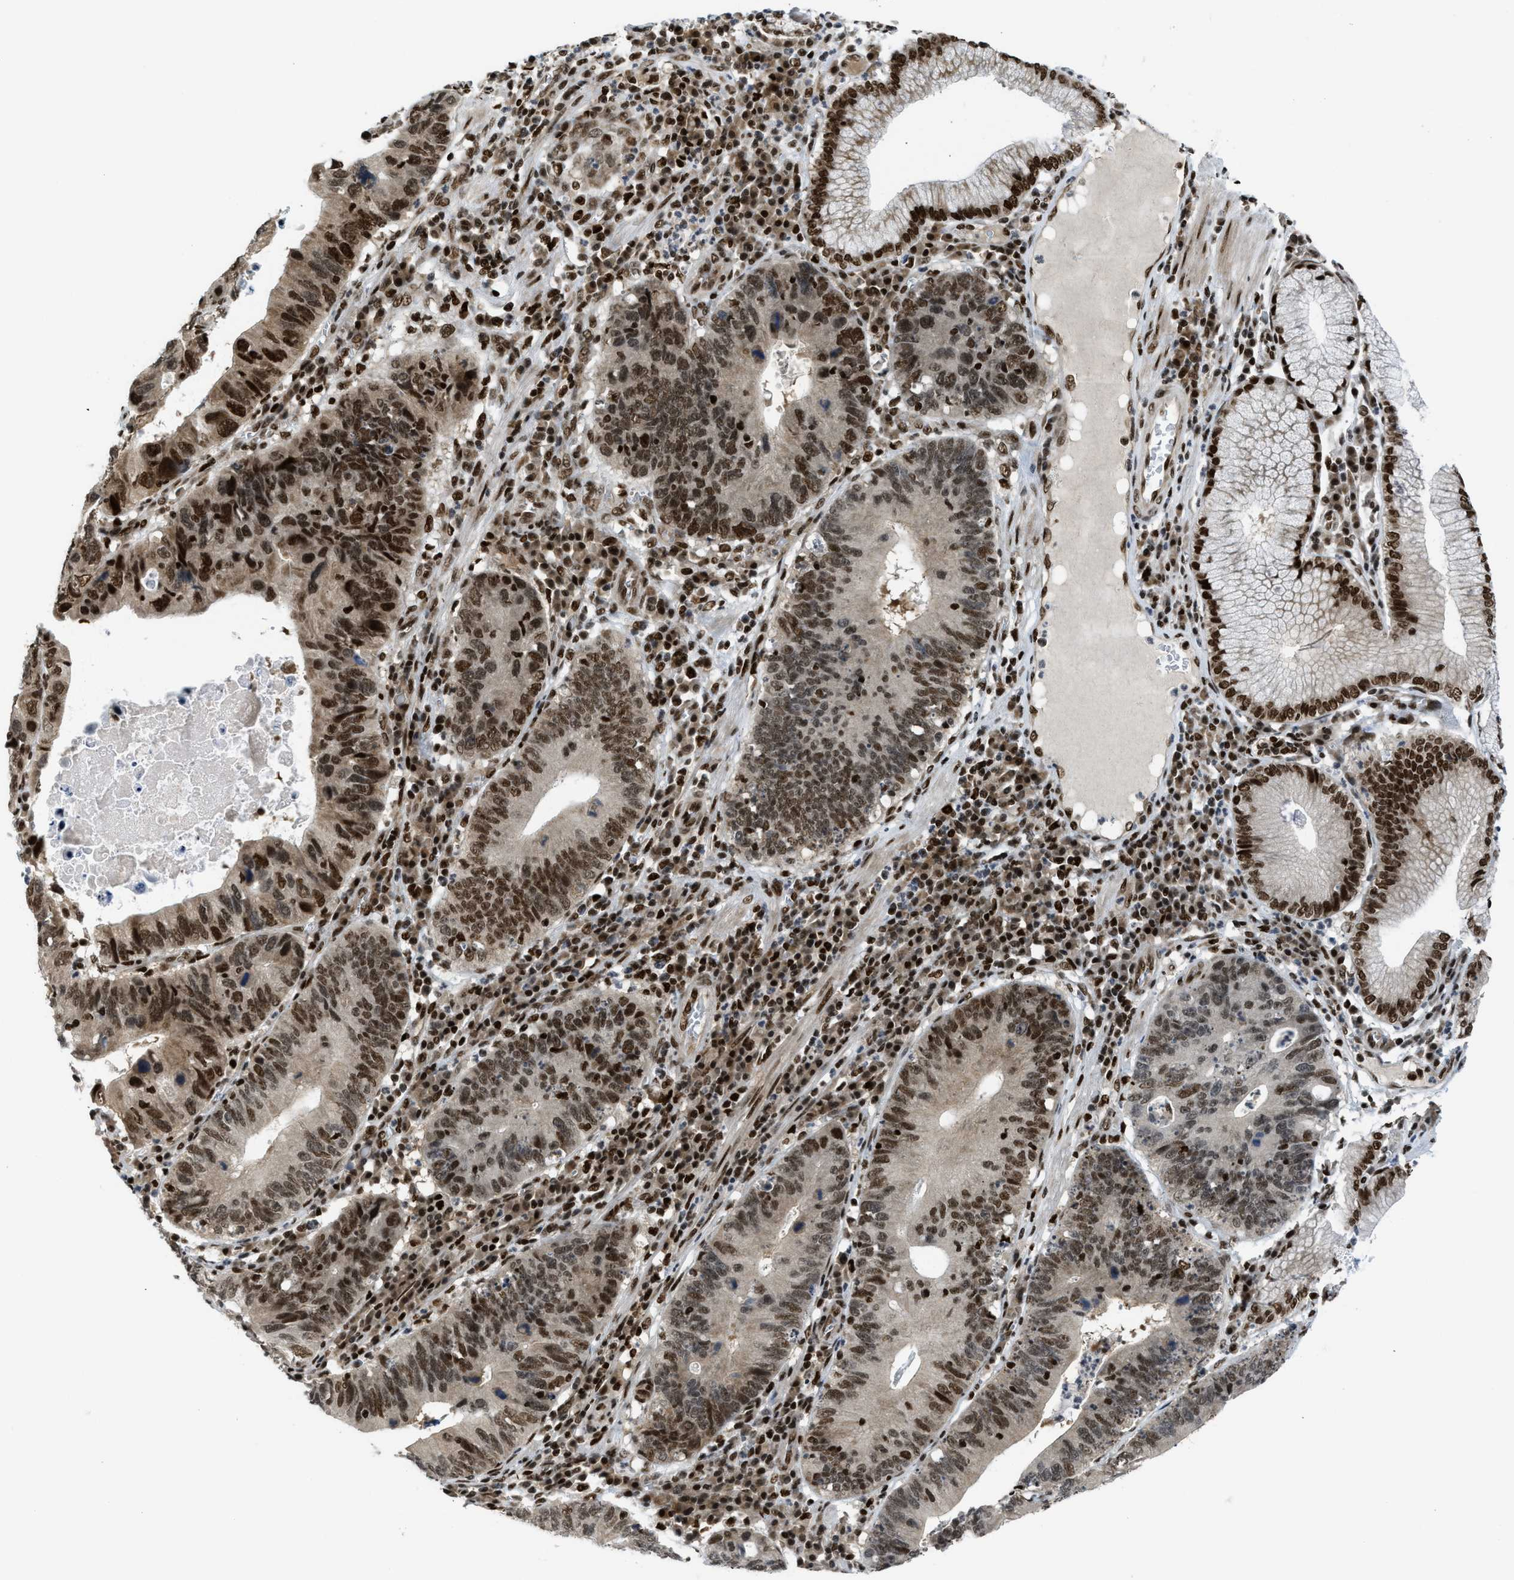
{"staining": {"intensity": "strong", "quantity": ">75%", "location": "nuclear"}, "tissue": "stomach cancer", "cell_type": "Tumor cells", "image_type": "cancer", "snomed": [{"axis": "morphology", "description": "Adenocarcinoma, NOS"}, {"axis": "topography", "description": "Stomach"}], "caption": "There is high levels of strong nuclear positivity in tumor cells of stomach cancer, as demonstrated by immunohistochemical staining (brown color).", "gene": "RFX5", "patient": {"sex": "male", "age": 59}}